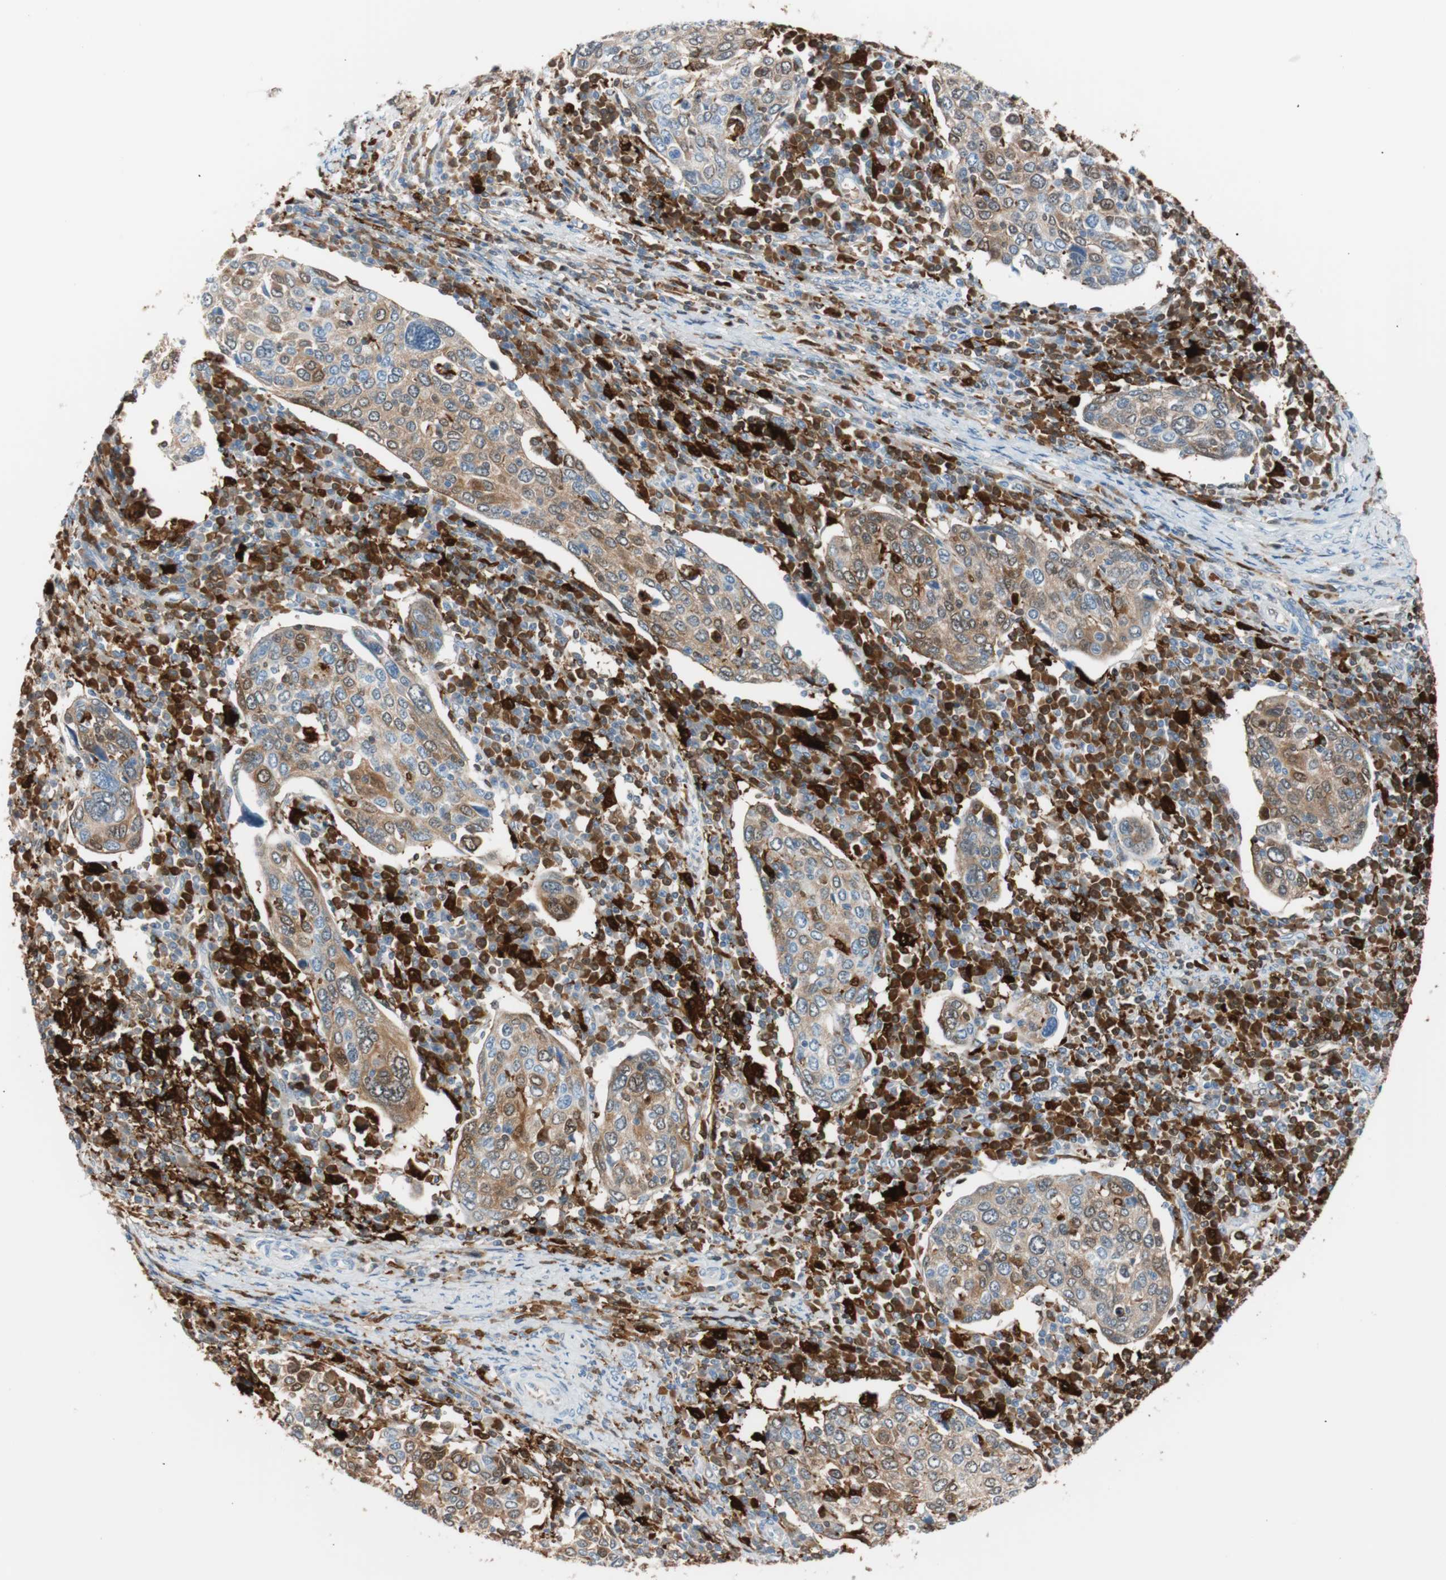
{"staining": {"intensity": "moderate", "quantity": ">75%", "location": "cytoplasmic/membranous"}, "tissue": "cervical cancer", "cell_type": "Tumor cells", "image_type": "cancer", "snomed": [{"axis": "morphology", "description": "Squamous cell carcinoma, NOS"}, {"axis": "topography", "description": "Cervix"}], "caption": "Cervical squamous cell carcinoma was stained to show a protein in brown. There is medium levels of moderate cytoplasmic/membranous positivity in about >75% of tumor cells. Nuclei are stained in blue.", "gene": "IL18", "patient": {"sex": "female", "age": 40}}